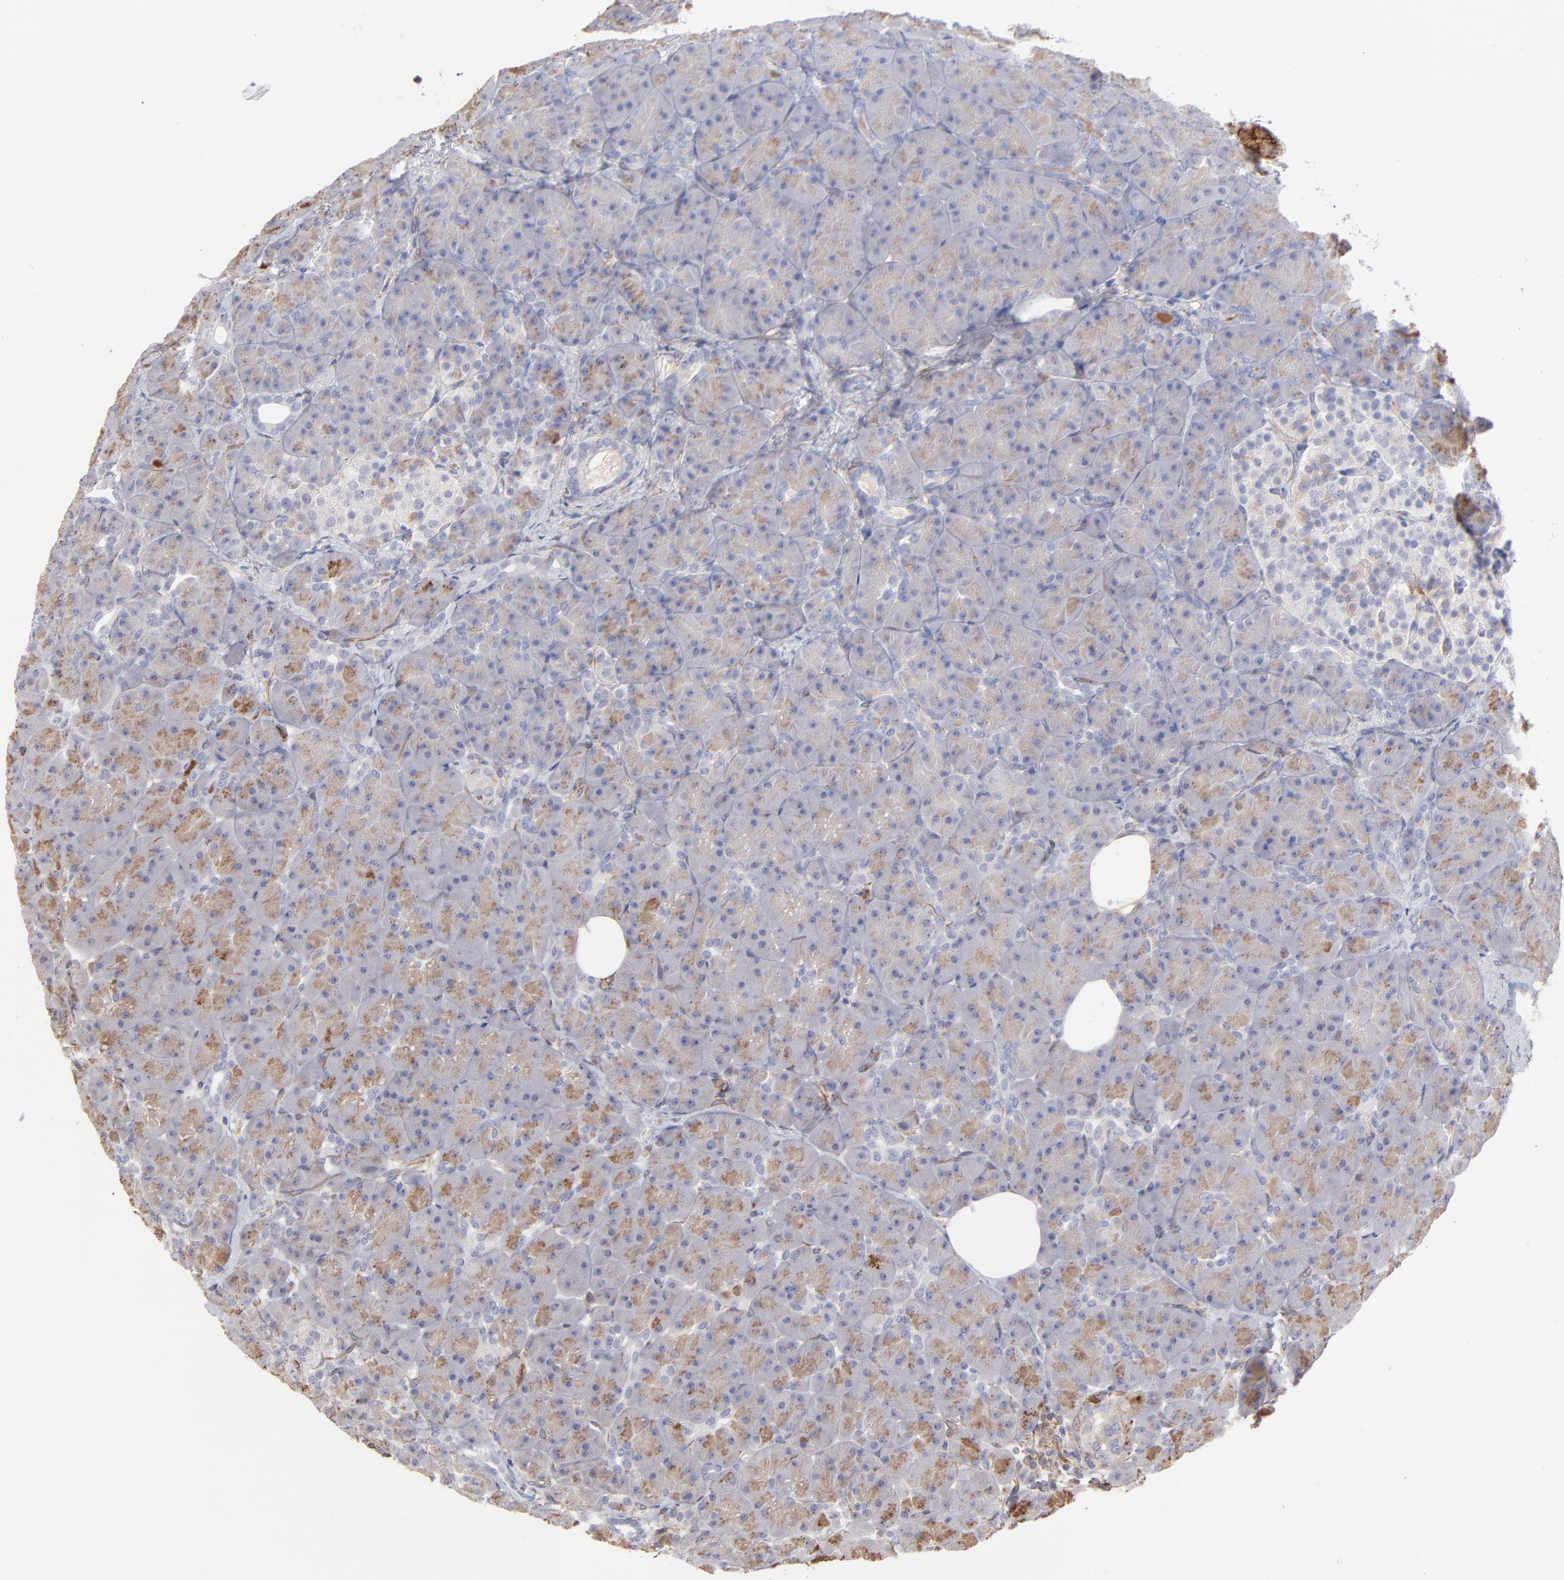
{"staining": {"intensity": "moderate", "quantity": ">75%", "location": "cytoplasmic/membranous"}, "tissue": "pancreas", "cell_type": "Exocrine glandular cells", "image_type": "normal", "snomed": [{"axis": "morphology", "description": "Normal tissue, NOS"}, {"axis": "topography", "description": "Pancreas"}], "caption": "Human pancreas stained with a brown dye shows moderate cytoplasmic/membranous positive expression in approximately >75% of exocrine glandular cells.", "gene": "COX8C", "patient": {"sex": "male", "age": 66}}